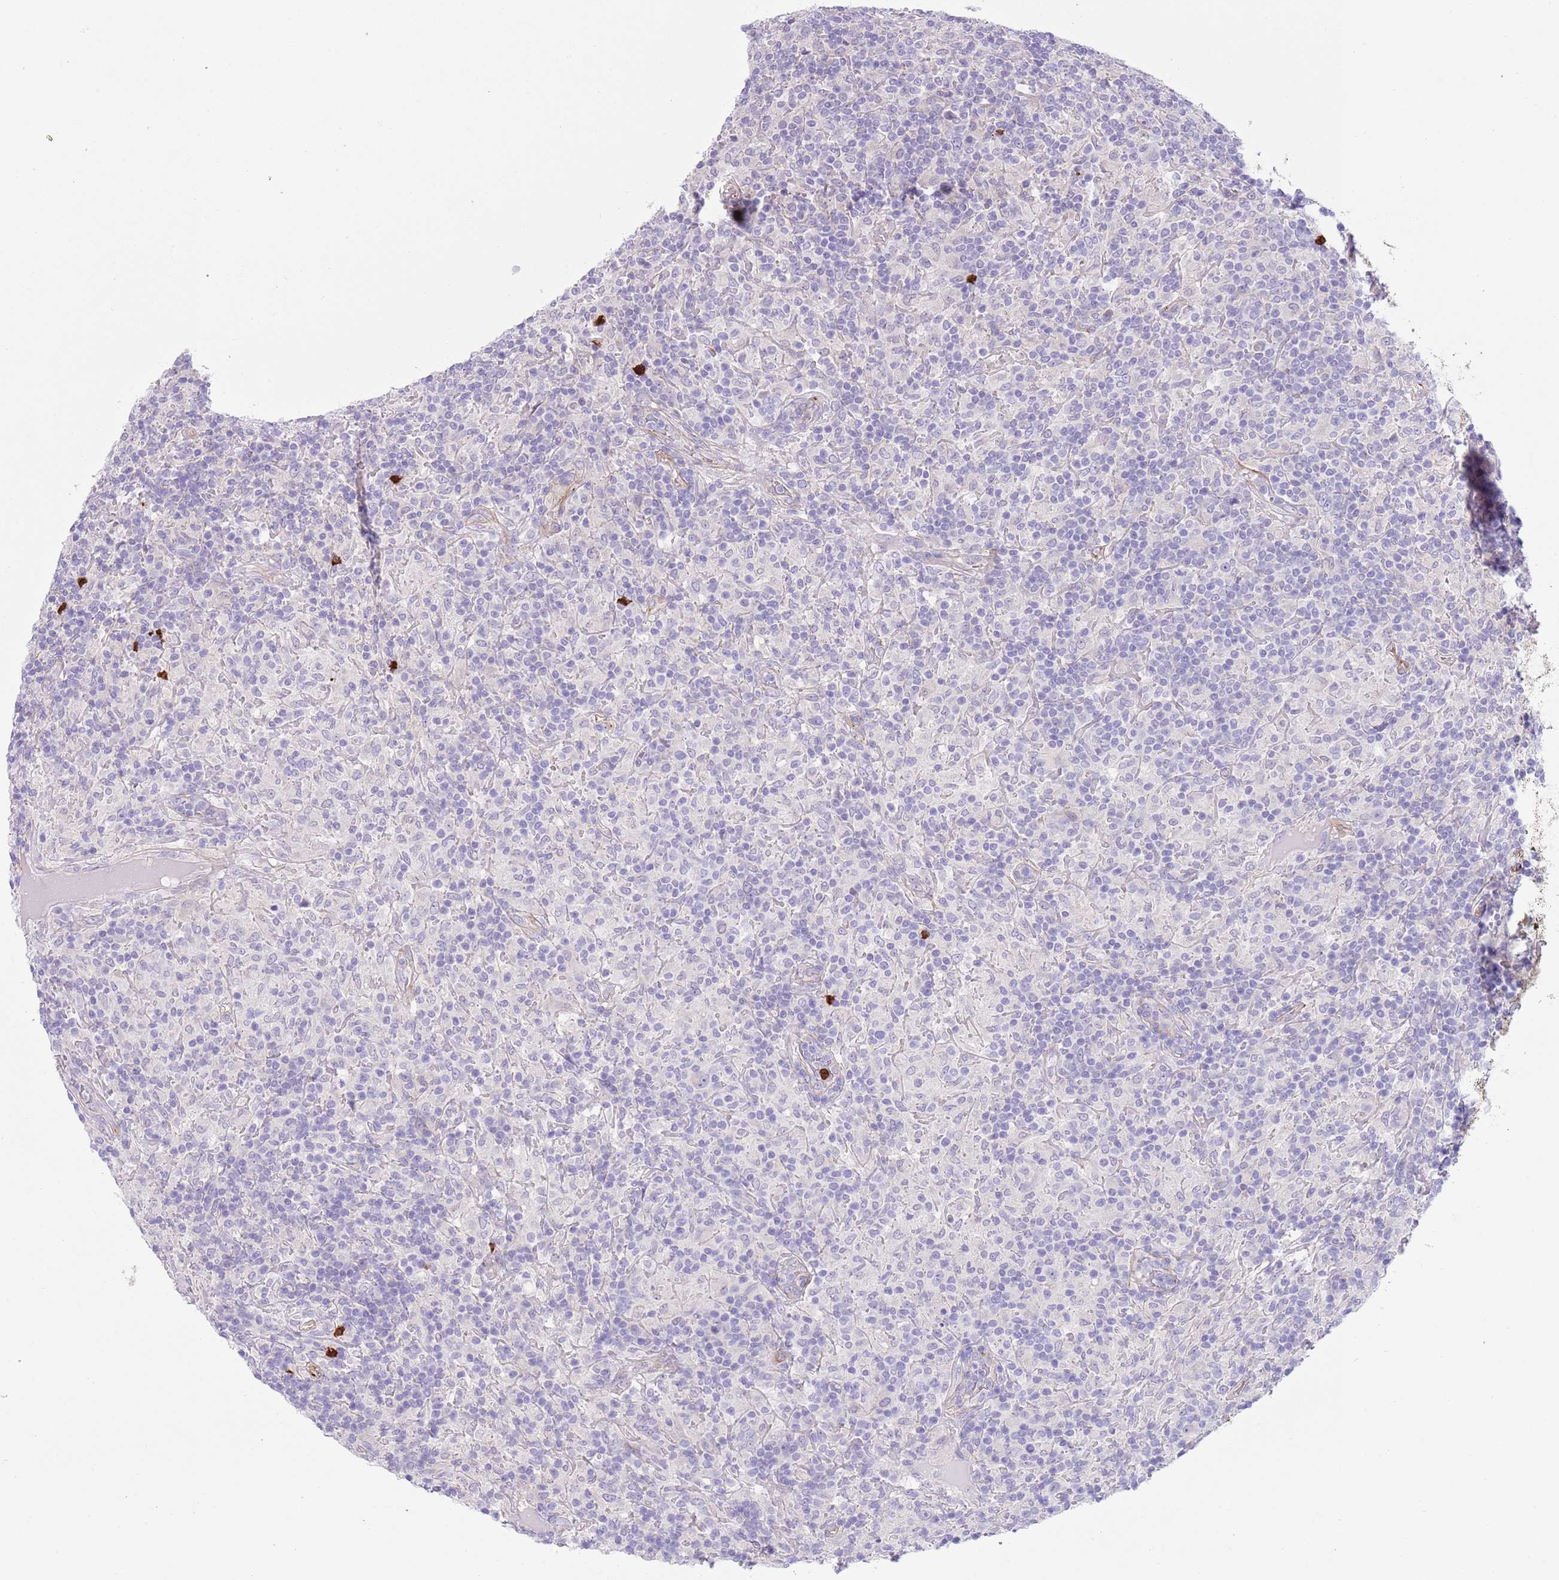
{"staining": {"intensity": "negative", "quantity": "none", "location": "none"}, "tissue": "lymphoma", "cell_type": "Tumor cells", "image_type": "cancer", "snomed": [{"axis": "morphology", "description": "Hodgkin's disease, NOS"}, {"axis": "topography", "description": "Lymph node"}], "caption": "High magnification brightfield microscopy of lymphoma stained with DAB (3,3'-diaminobenzidine) (brown) and counterstained with hematoxylin (blue): tumor cells show no significant expression.", "gene": "TSGA13", "patient": {"sex": "male", "age": 70}}